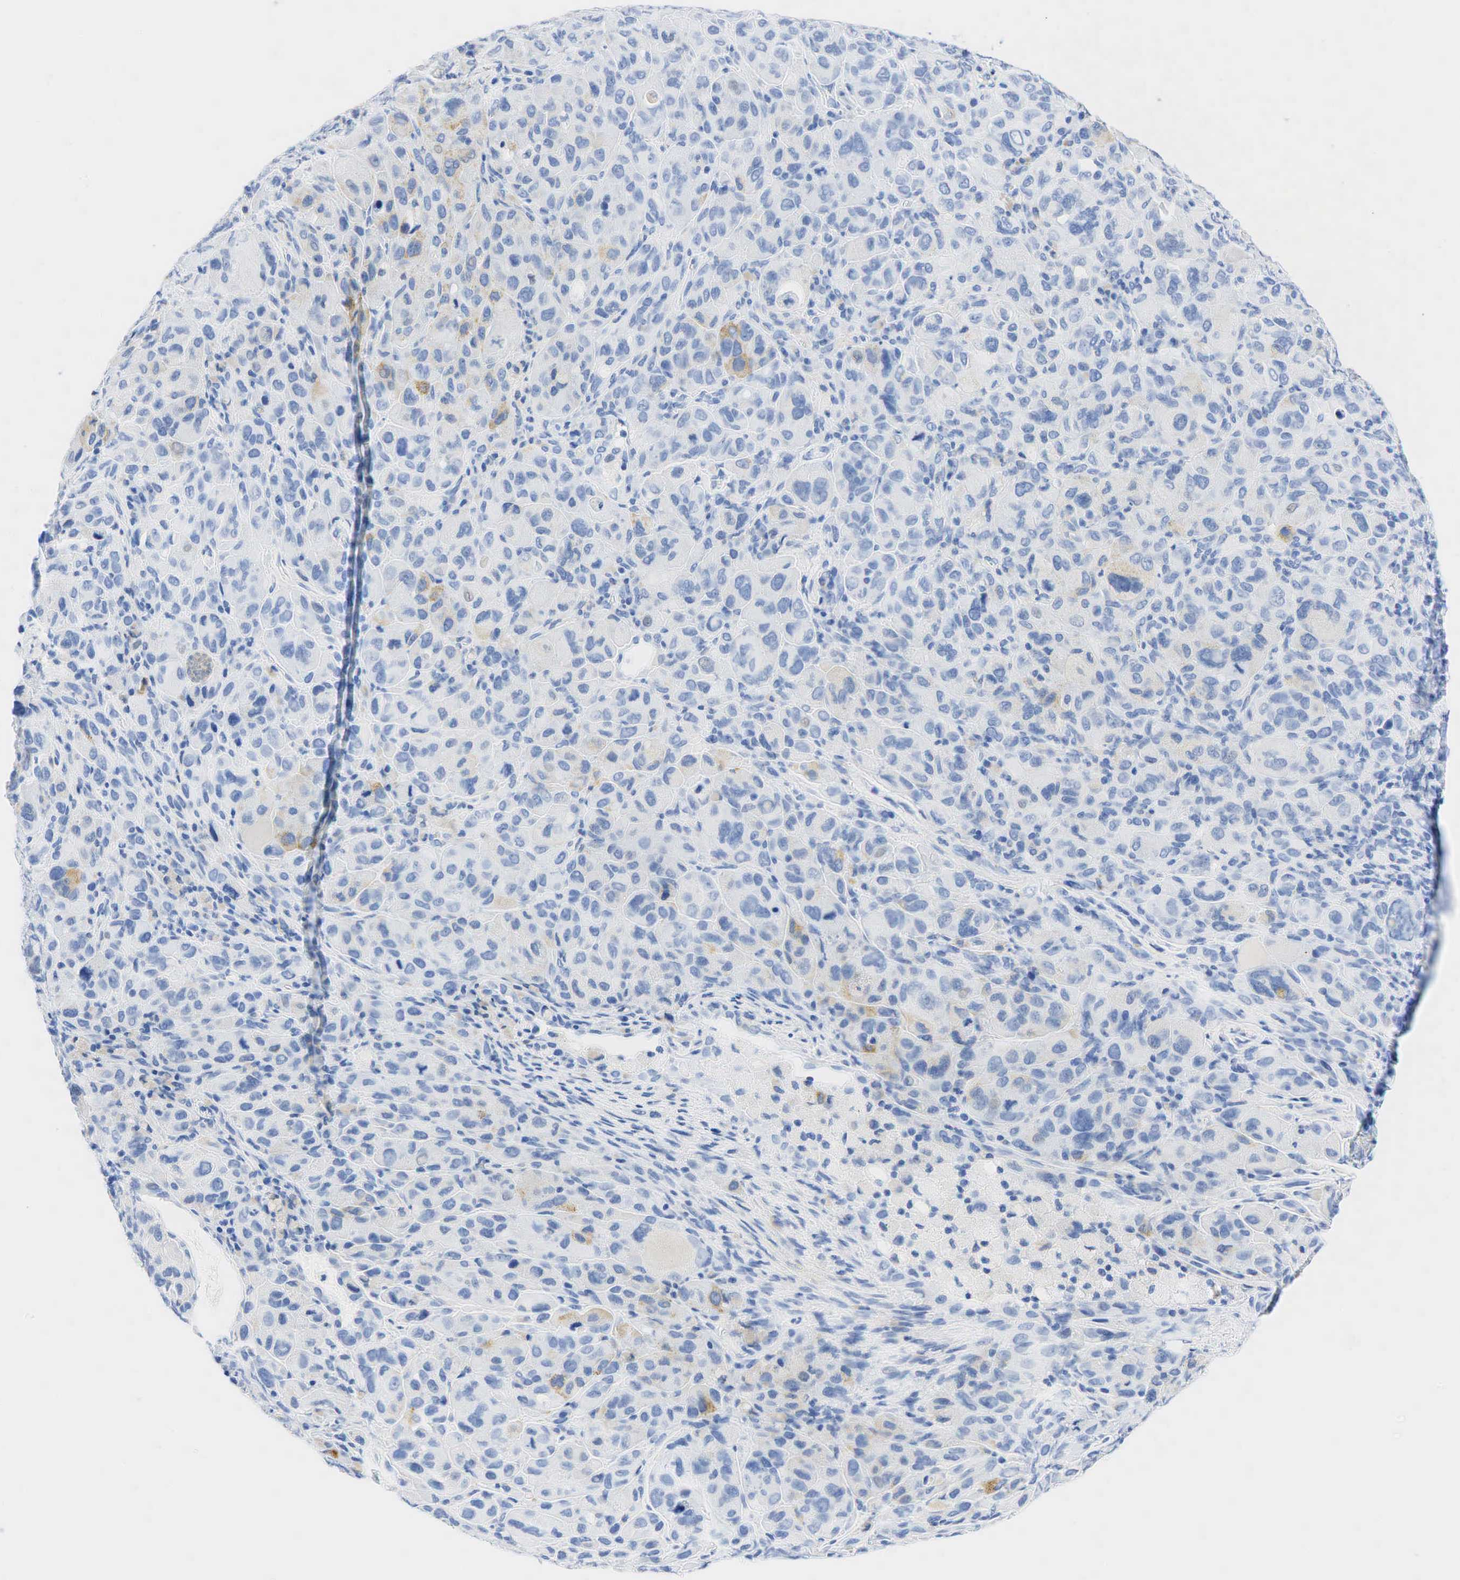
{"staining": {"intensity": "negative", "quantity": "none", "location": "none"}, "tissue": "melanoma", "cell_type": "Tumor cells", "image_type": "cancer", "snomed": [{"axis": "morphology", "description": "Malignant melanoma, Metastatic site"}, {"axis": "topography", "description": "Skin"}], "caption": "High magnification brightfield microscopy of malignant melanoma (metastatic site) stained with DAB (brown) and counterstained with hematoxylin (blue): tumor cells show no significant staining. (DAB IHC with hematoxylin counter stain).", "gene": "INHA", "patient": {"sex": "male", "age": 32}}